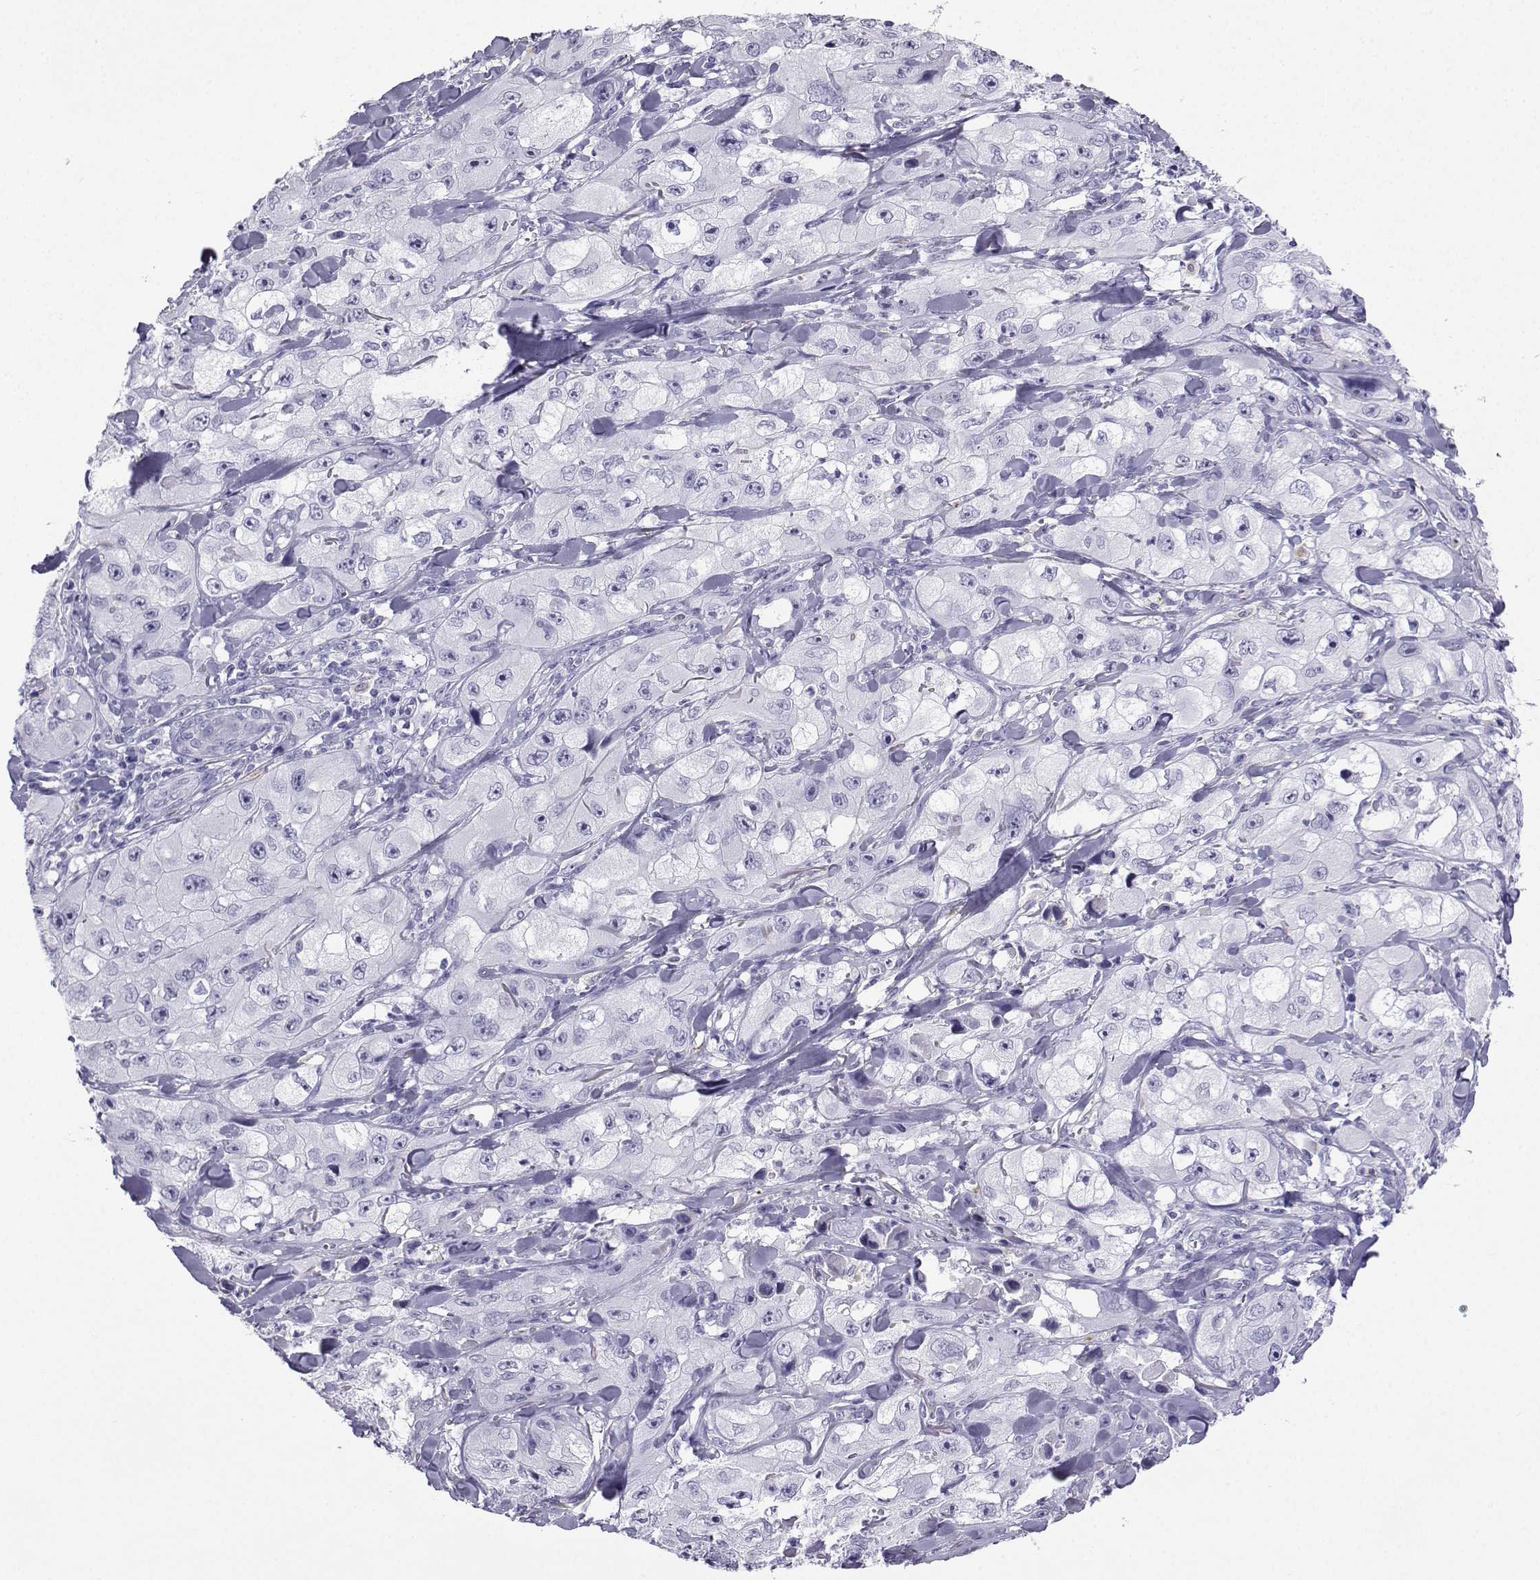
{"staining": {"intensity": "negative", "quantity": "none", "location": "none"}, "tissue": "skin cancer", "cell_type": "Tumor cells", "image_type": "cancer", "snomed": [{"axis": "morphology", "description": "Squamous cell carcinoma, NOS"}, {"axis": "topography", "description": "Skin"}, {"axis": "topography", "description": "Subcutis"}], "caption": "IHC image of skin cancer stained for a protein (brown), which shows no expression in tumor cells.", "gene": "SLC18A2", "patient": {"sex": "male", "age": 73}}